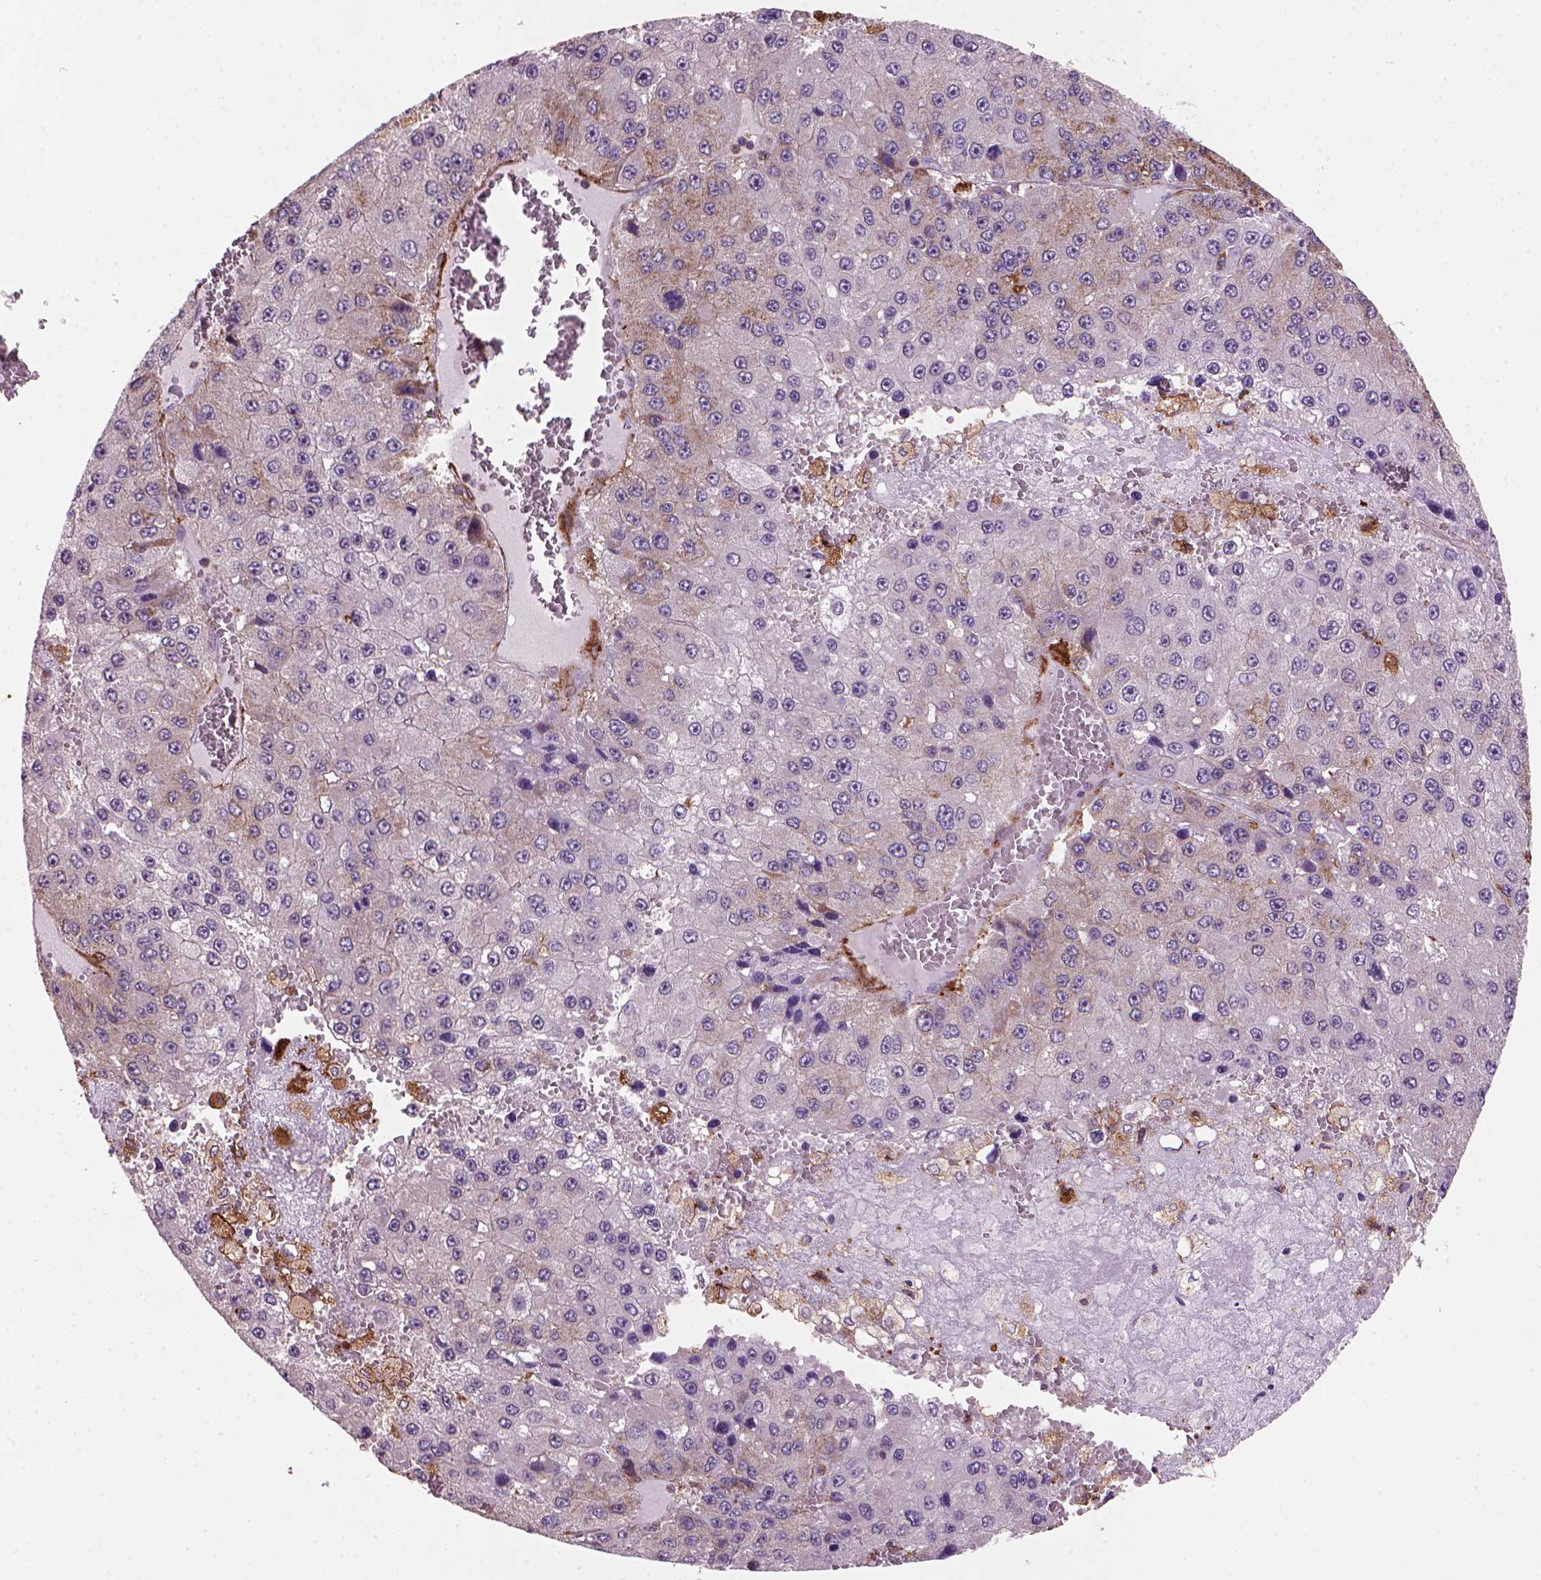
{"staining": {"intensity": "negative", "quantity": "none", "location": "none"}, "tissue": "liver cancer", "cell_type": "Tumor cells", "image_type": "cancer", "snomed": [{"axis": "morphology", "description": "Carcinoma, Hepatocellular, NOS"}, {"axis": "topography", "description": "Liver"}], "caption": "The histopathology image reveals no significant positivity in tumor cells of liver cancer. (Immunohistochemistry (ihc), brightfield microscopy, high magnification).", "gene": "MARCKS", "patient": {"sex": "female", "age": 73}}